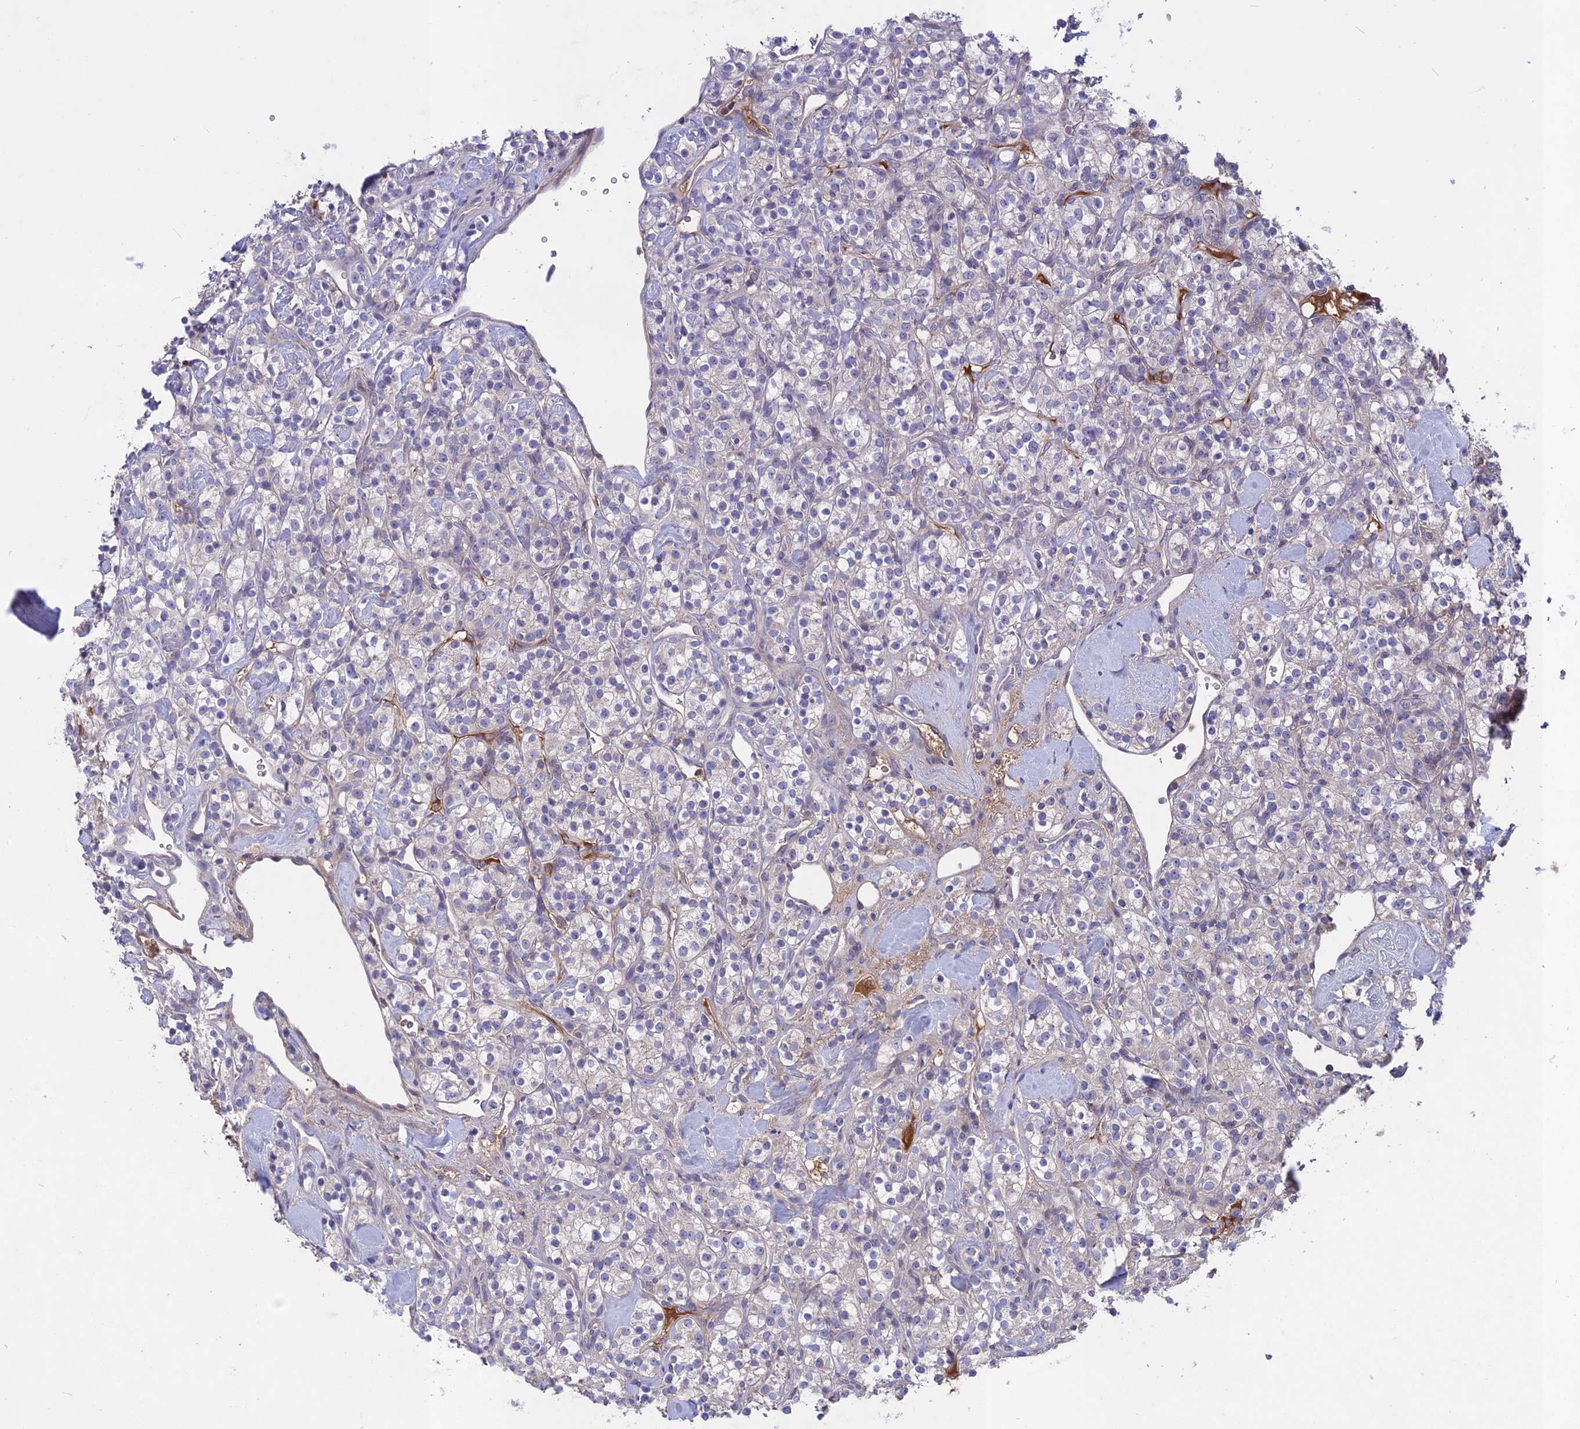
{"staining": {"intensity": "negative", "quantity": "none", "location": "none"}, "tissue": "renal cancer", "cell_type": "Tumor cells", "image_type": "cancer", "snomed": [{"axis": "morphology", "description": "Adenocarcinoma, NOS"}, {"axis": "topography", "description": "Kidney"}], "caption": "There is no significant expression in tumor cells of adenocarcinoma (renal). (DAB immunohistochemistry, high magnification).", "gene": "ADO", "patient": {"sex": "male", "age": 77}}